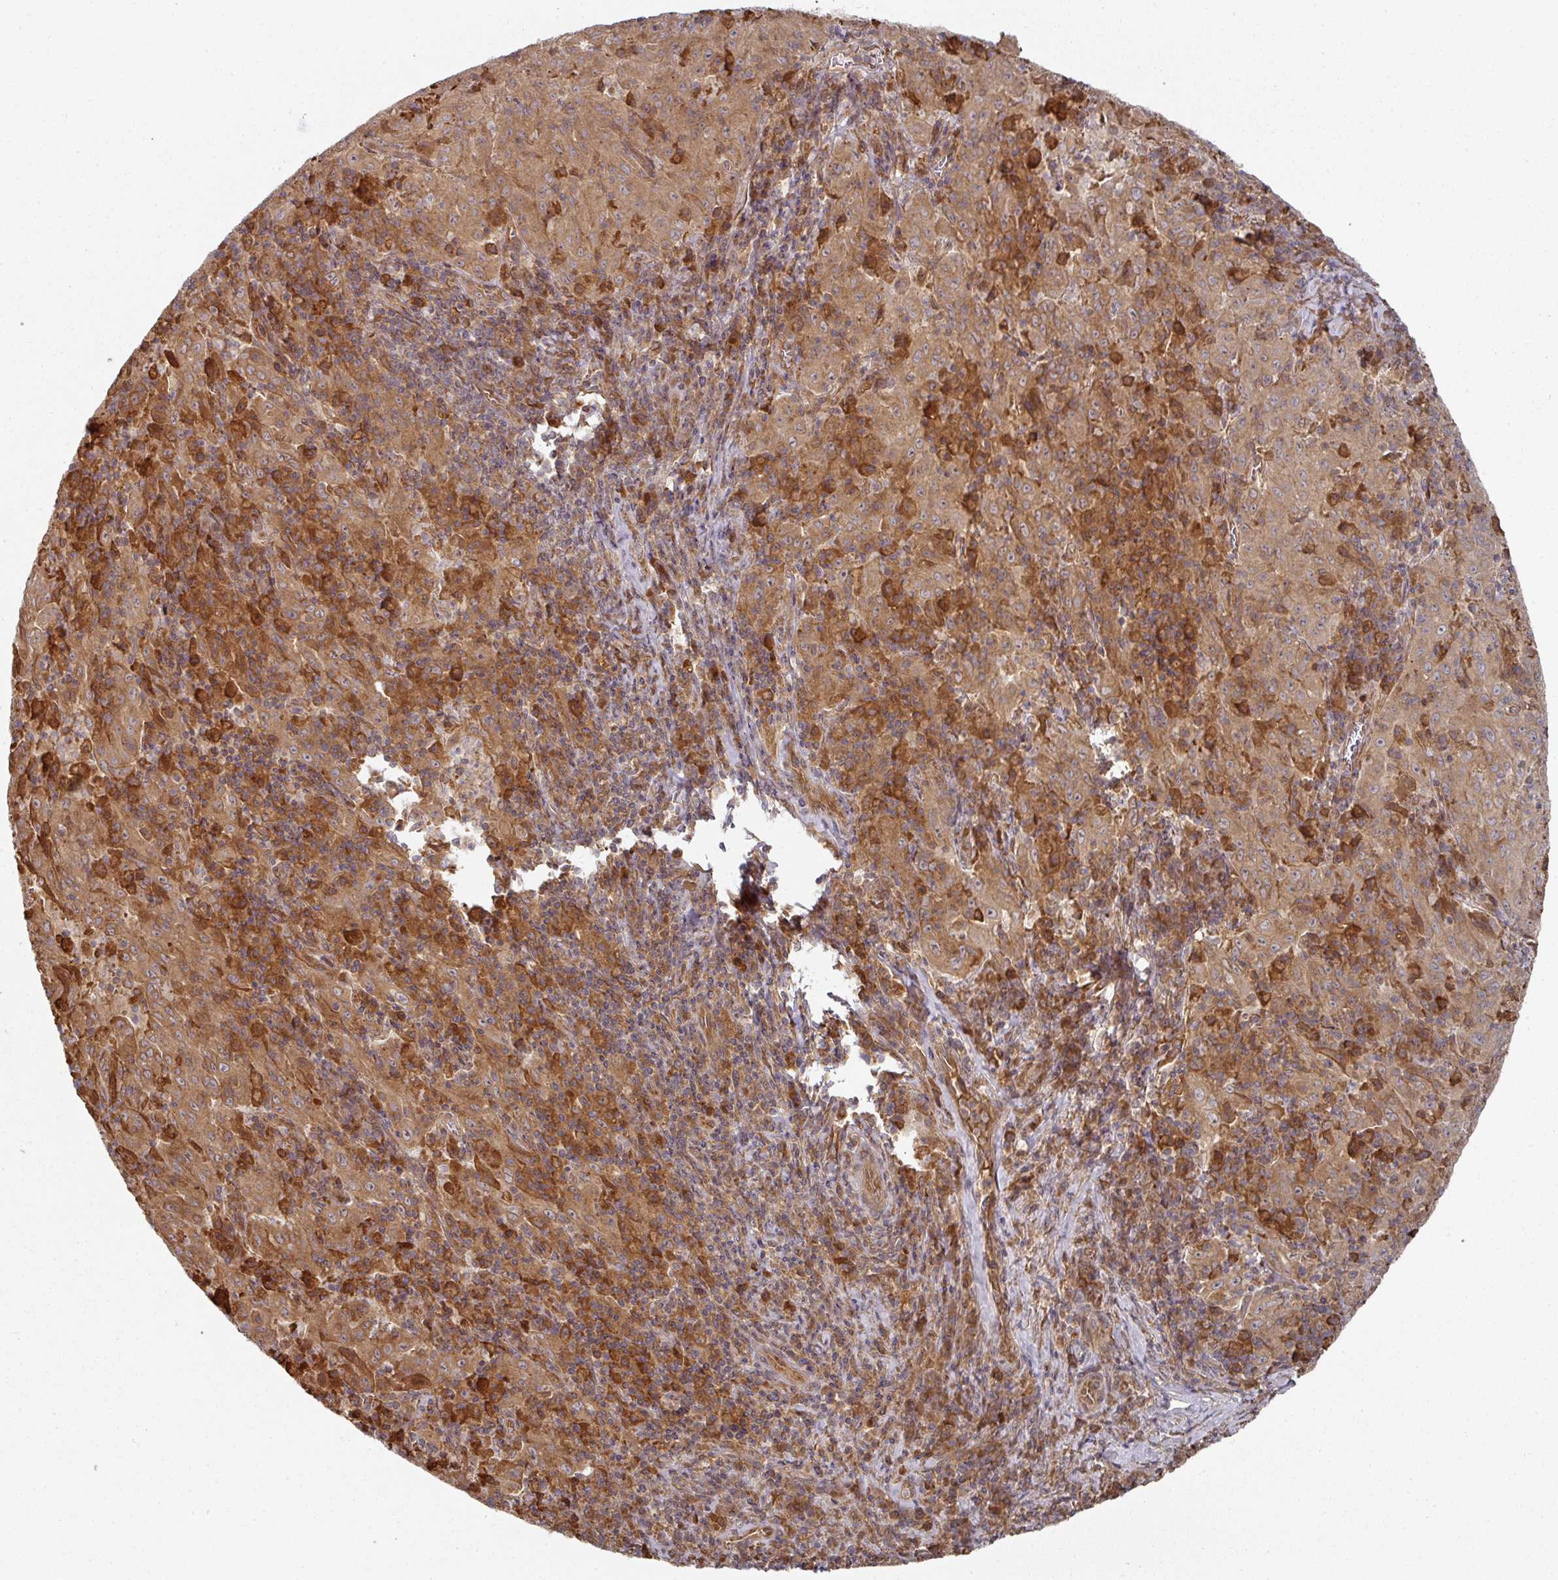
{"staining": {"intensity": "moderate", "quantity": ">75%", "location": "cytoplasmic/membranous"}, "tissue": "pancreatic cancer", "cell_type": "Tumor cells", "image_type": "cancer", "snomed": [{"axis": "morphology", "description": "Adenocarcinoma, NOS"}, {"axis": "topography", "description": "Pancreas"}], "caption": "Protein staining exhibits moderate cytoplasmic/membranous positivity in about >75% of tumor cells in pancreatic cancer (adenocarcinoma). The protein of interest is stained brown, and the nuclei are stained in blue (DAB (3,3'-diaminobenzidine) IHC with brightfield microscopy, high magnification).", "gene": "CEP95", "patient": {"sex": "male", "age": 63}}